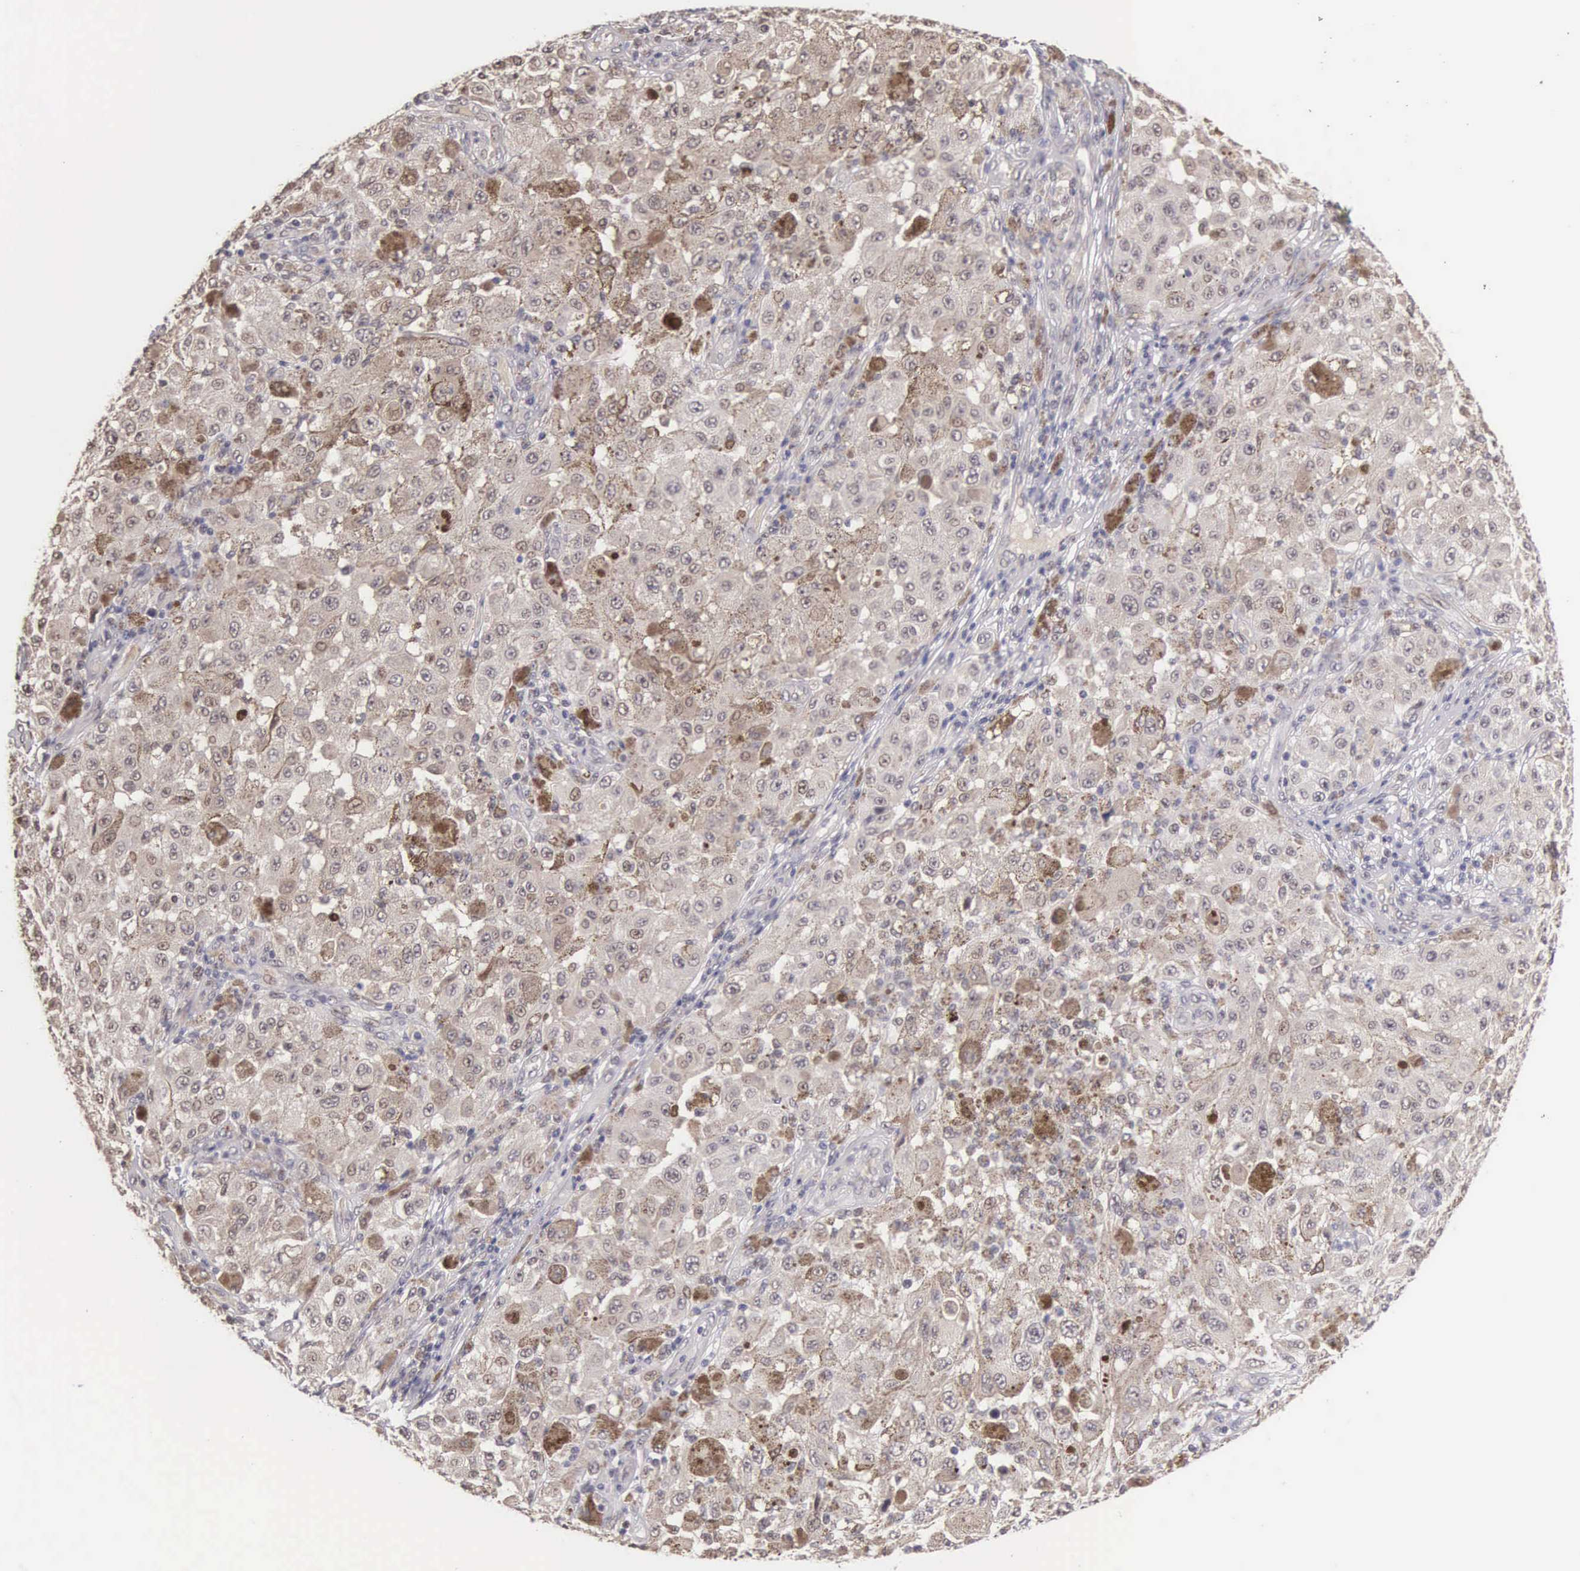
{"staining": {"intensity": "moderate", "quantity": "<25%", "location": "cytoplasmic/membranous,nuclear"}, "tissue": "melanoma", "cell_type": "Tumor cells", "image_type": "cancer", "snomed": [{"axis": "morphology", "description": "Malignant melanoma, NOS"}, {"axis": "topography", "description": "Skin"}], "caption": "About <25% of tumor cells in melanoma show moderate cytoplasmic/membranous and nuclear protein positivity as visualized by brown immunohistochemical staining.", "gene": "HMGXB4", "patient": {"sex": "female", "age": 64}}